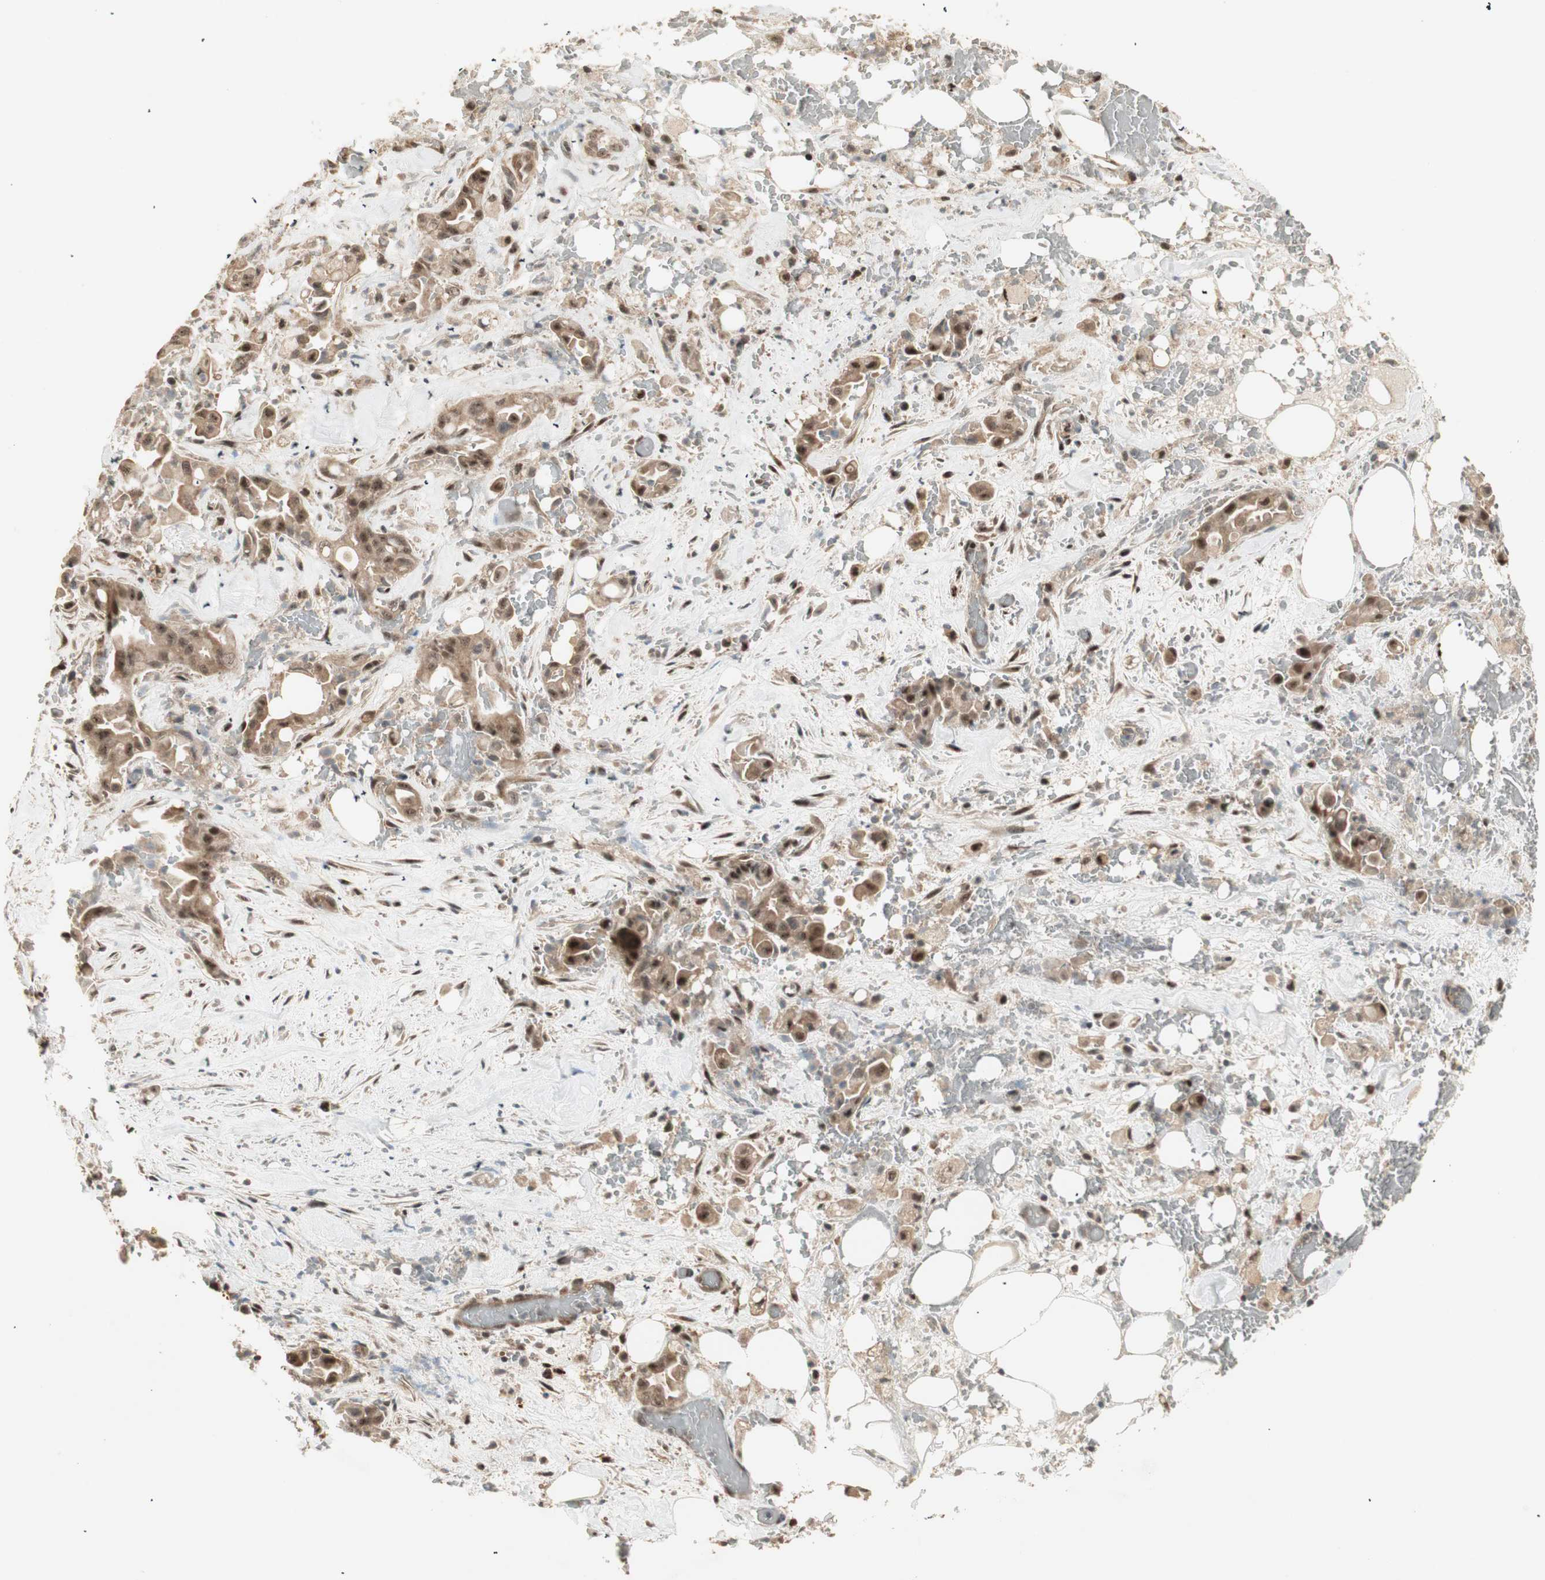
{"staining": {"intensity": "moderate", "quantity": ">75%", "location": "cytoplasmic/membranous,nuclear"}, "tissue": "liver cancer", "cell_type": "Tumor cells", "image_type": "cancer", "snomed": [{"axis": "morphology", "description": "Cholangiocarcinoma"}, {"axis": "topography", "description": "Liver"}], "caption": "Moderate cytoplasmic/membranous and nuclear positivity is identified in about >75% of tumor cells in liver cholangiocarcinoma.", "gene": "ZSCAN31", "patient": {"sex": "female", "age": 68}}